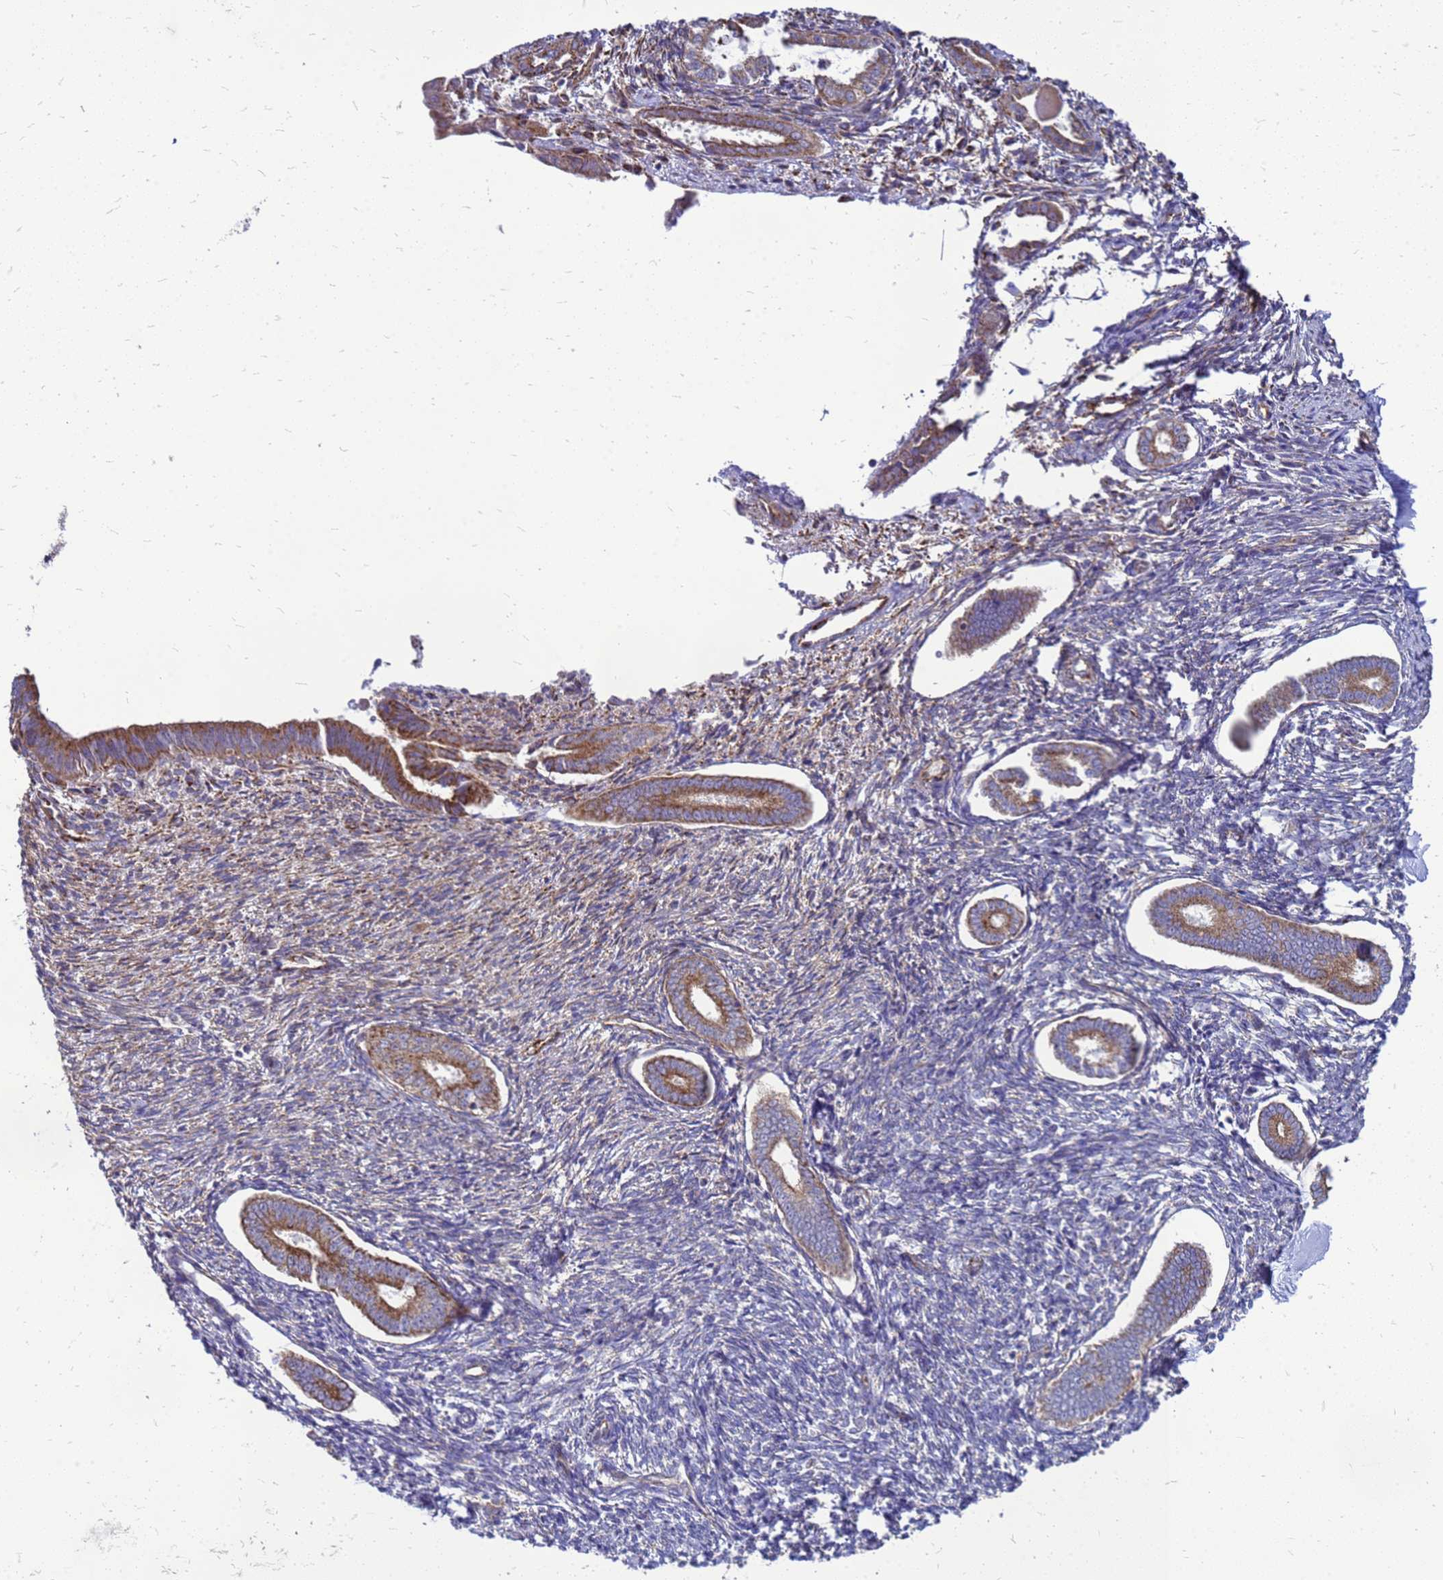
{"staining": {"intensity": "weak", "quantity": "<25%", "location": "cytoplasmic/membranous"}, "tissue": "endometrium", "cell_type": "Cells in endometrial stroma", "image_type": "normal", "snomed": [{"axis": "morphology", "description": "Normal tissue, NOS"}, {"axis": "topography", "description": "Endometrium"}], "caption": "Cells in endometrial stroma are negative for protein expression in unremarkable human endometrium. Nuclei are stained in blue.", "gene": "FSTL4", "patient": {"sex": "female", "age": 56}}